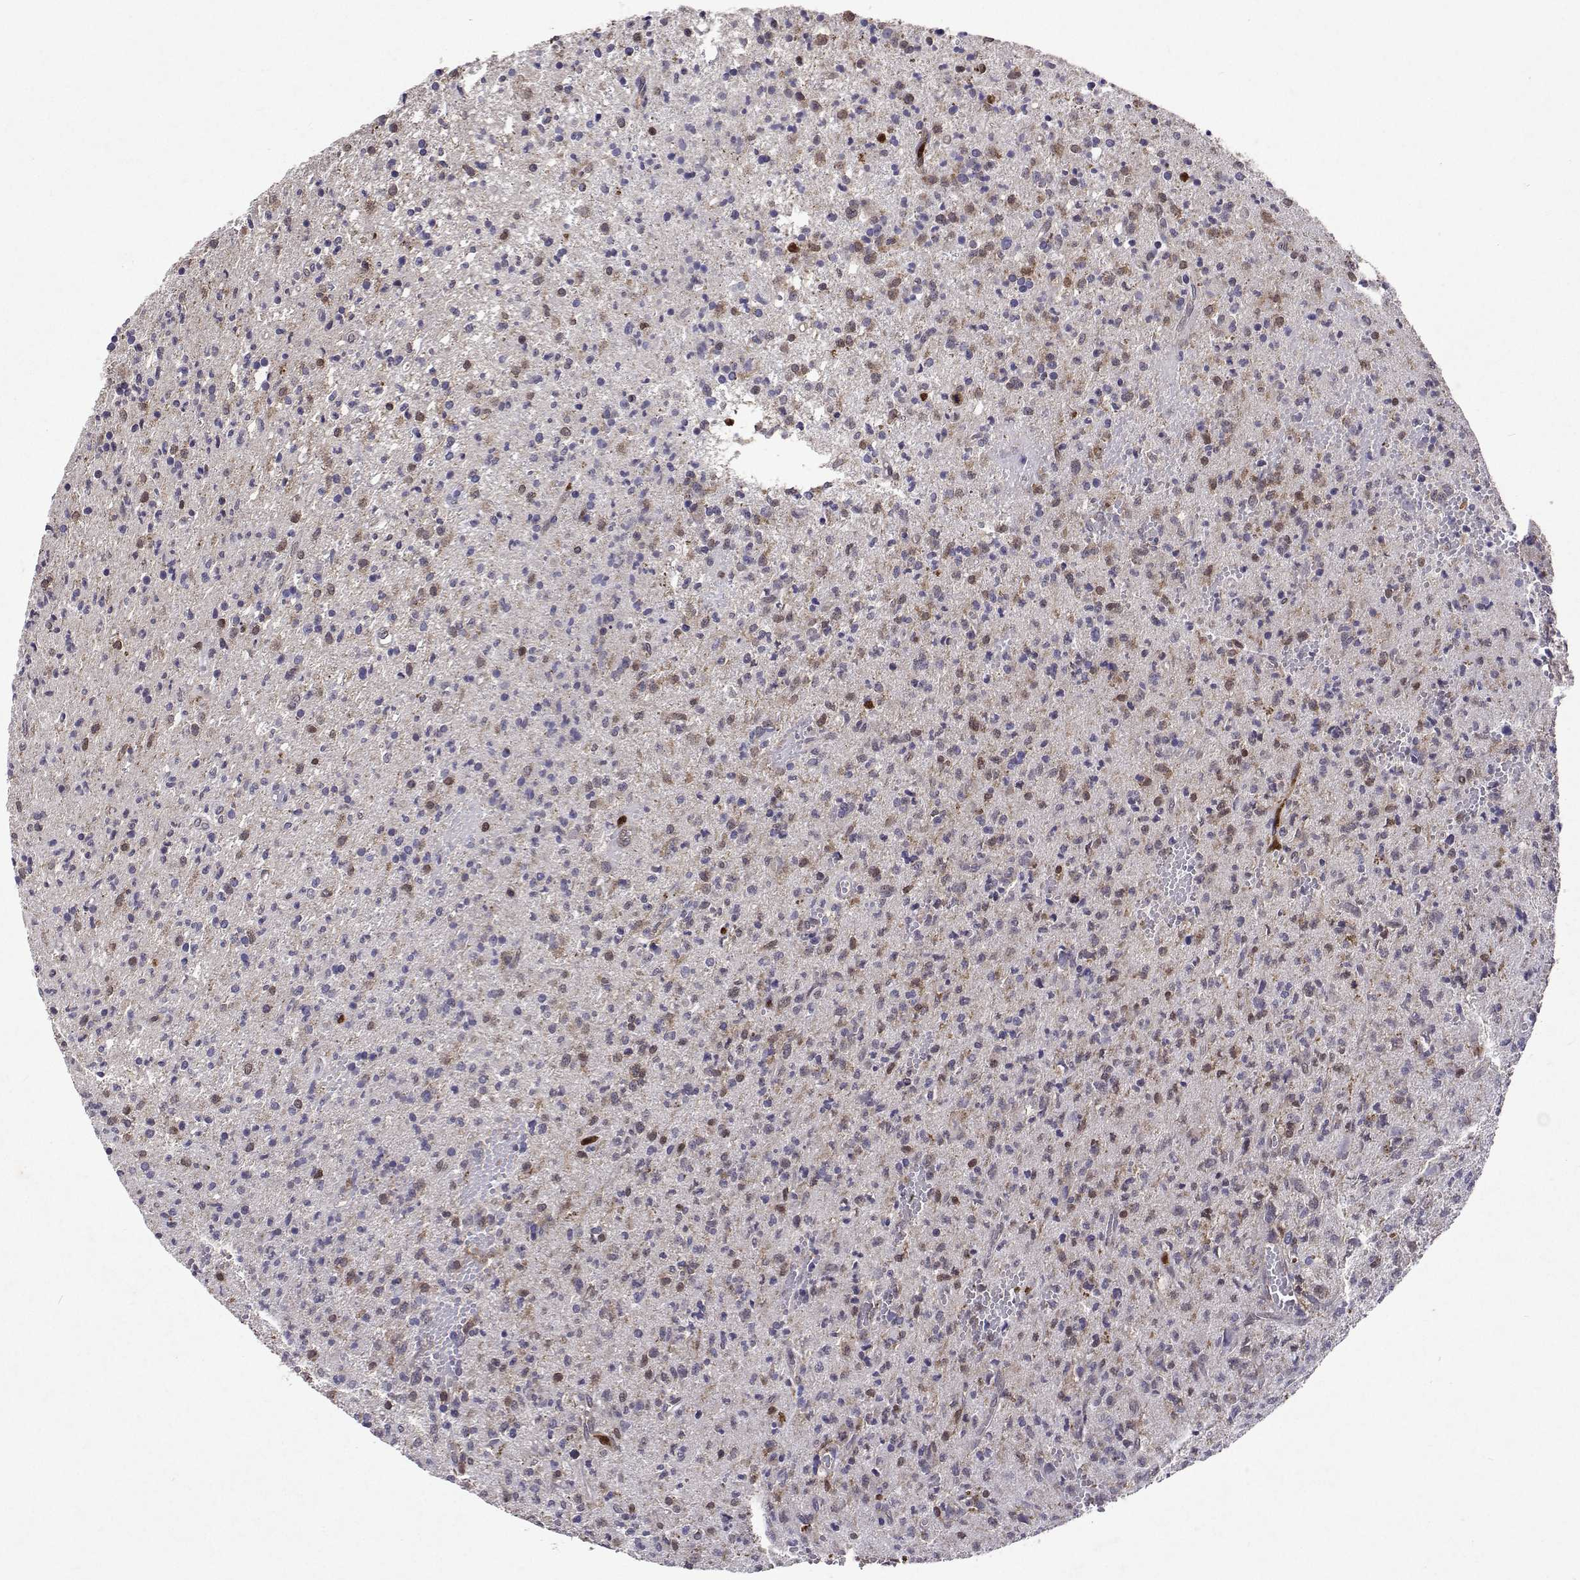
{"staining": {"intensity": "negative", "quantity": "none", "location": "none"}, "tissue": "glioma", "cell_type": "Tumor cells", "image_type": "cancer", "snomed": [{"axis": "morphology", "description": "Glioma, malignant, Low grade"}, {"axis": "topography", "description": "Brain"}], "caption": "Immunohistochemistry image of glioma stained for a protein (brown), which shows no staining in tumor cells. (Brightfield microscopy of DAB immunohistochemistry at high magnification).", "gene": "APAF1", "patient": {"sex": "male", "age": 64}}